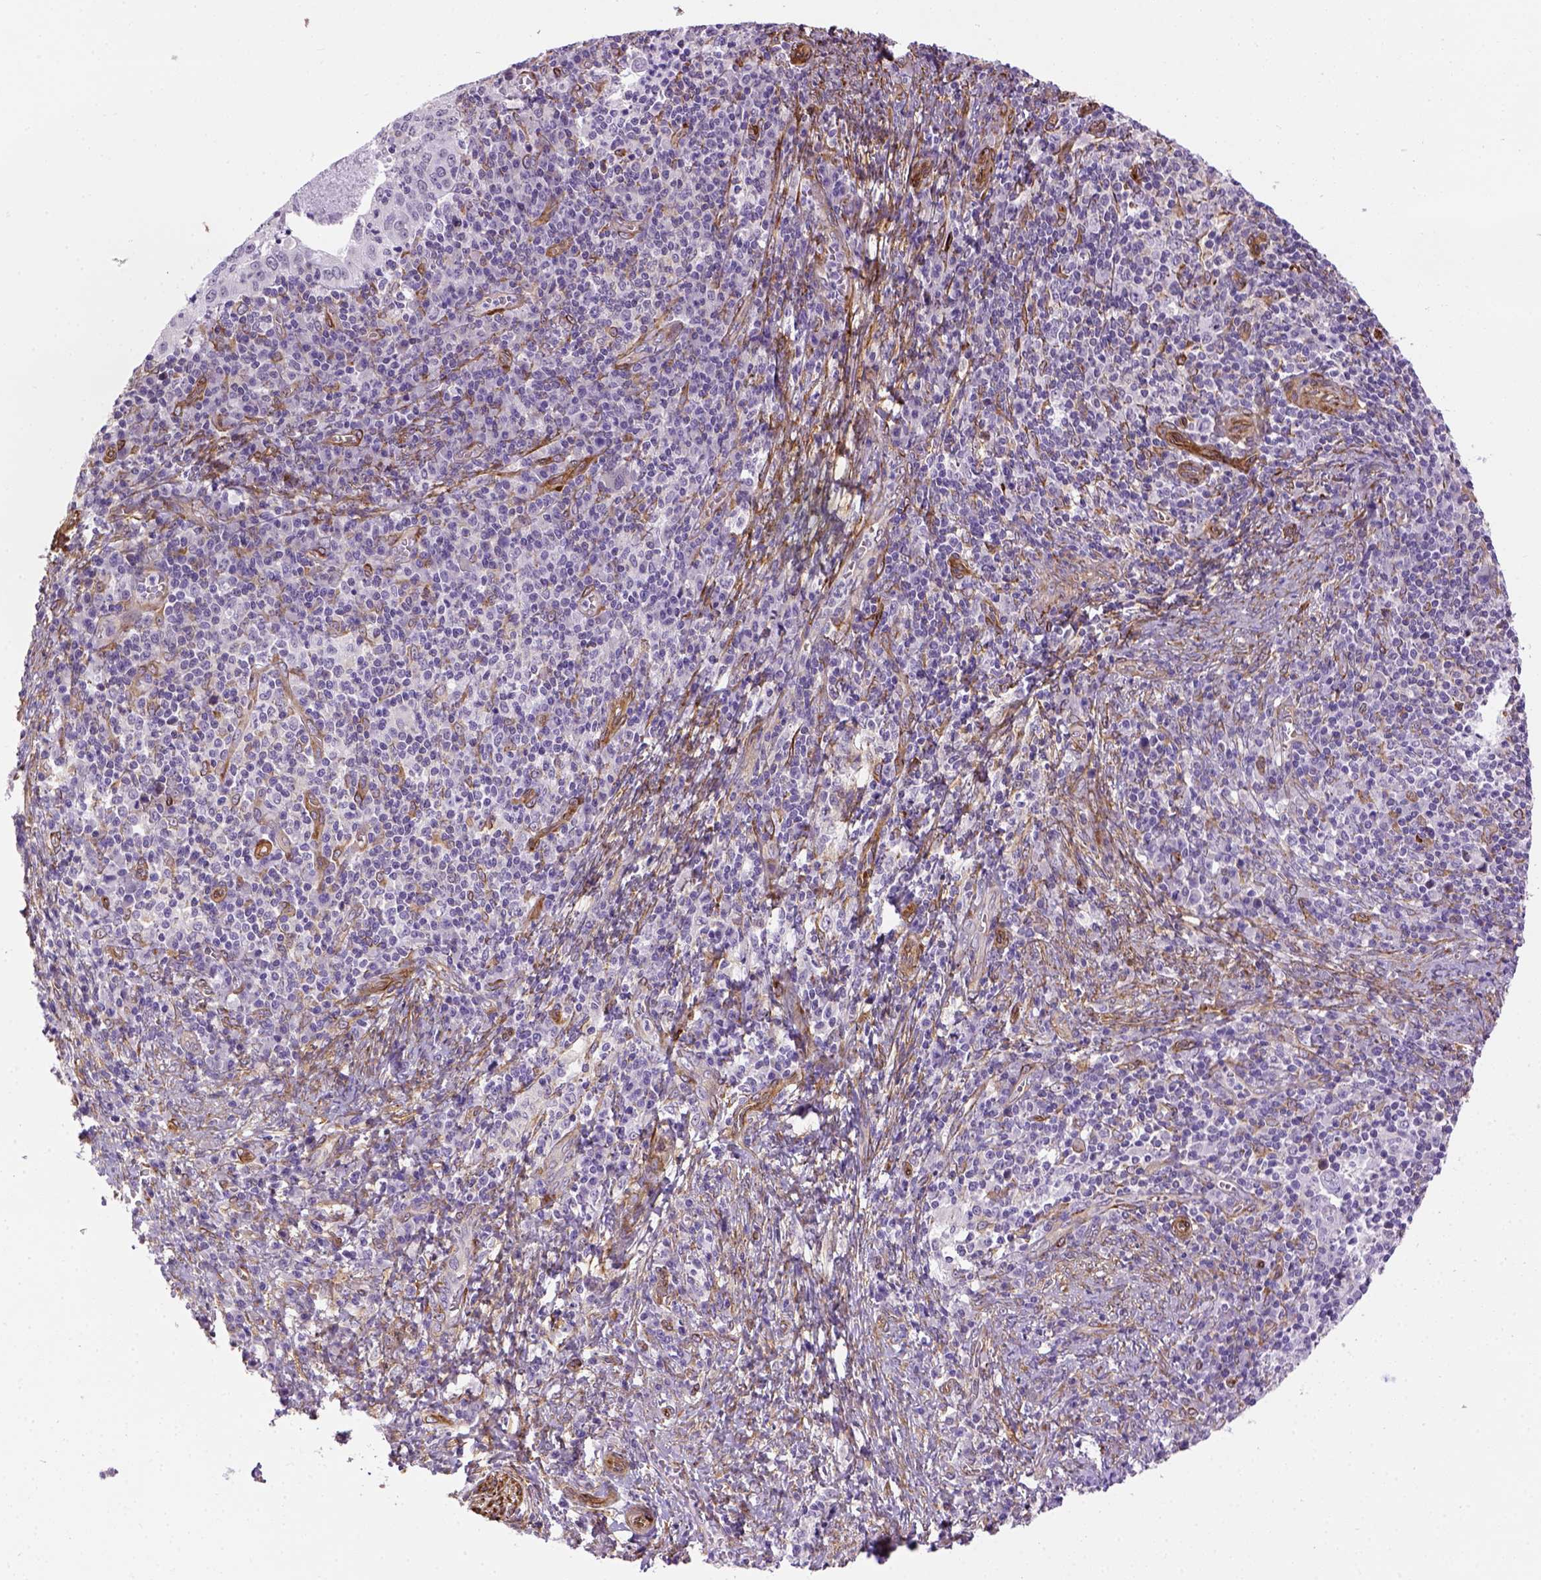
{"staining": {"intensity": "negative", "quantity": "none", "location": "none"}, "tissue": "cervical cancer", "cell_type": "Tumor cells", "image_type": "cancer", "snomed": [{"axis": "morphology", "description": "Squamous cell carcinoma, NOS"}, {"axis": "topography", "description": "Cervix"}], "caption": "Tumor cells are negative for brown protein staining in squamous cell carcinoma (cervical). (Immunohistochemistry (ihc), brightfield microscopy, high magnification).", "gene": "KAZN", "patient": {"sex": "female", "age": 39}}